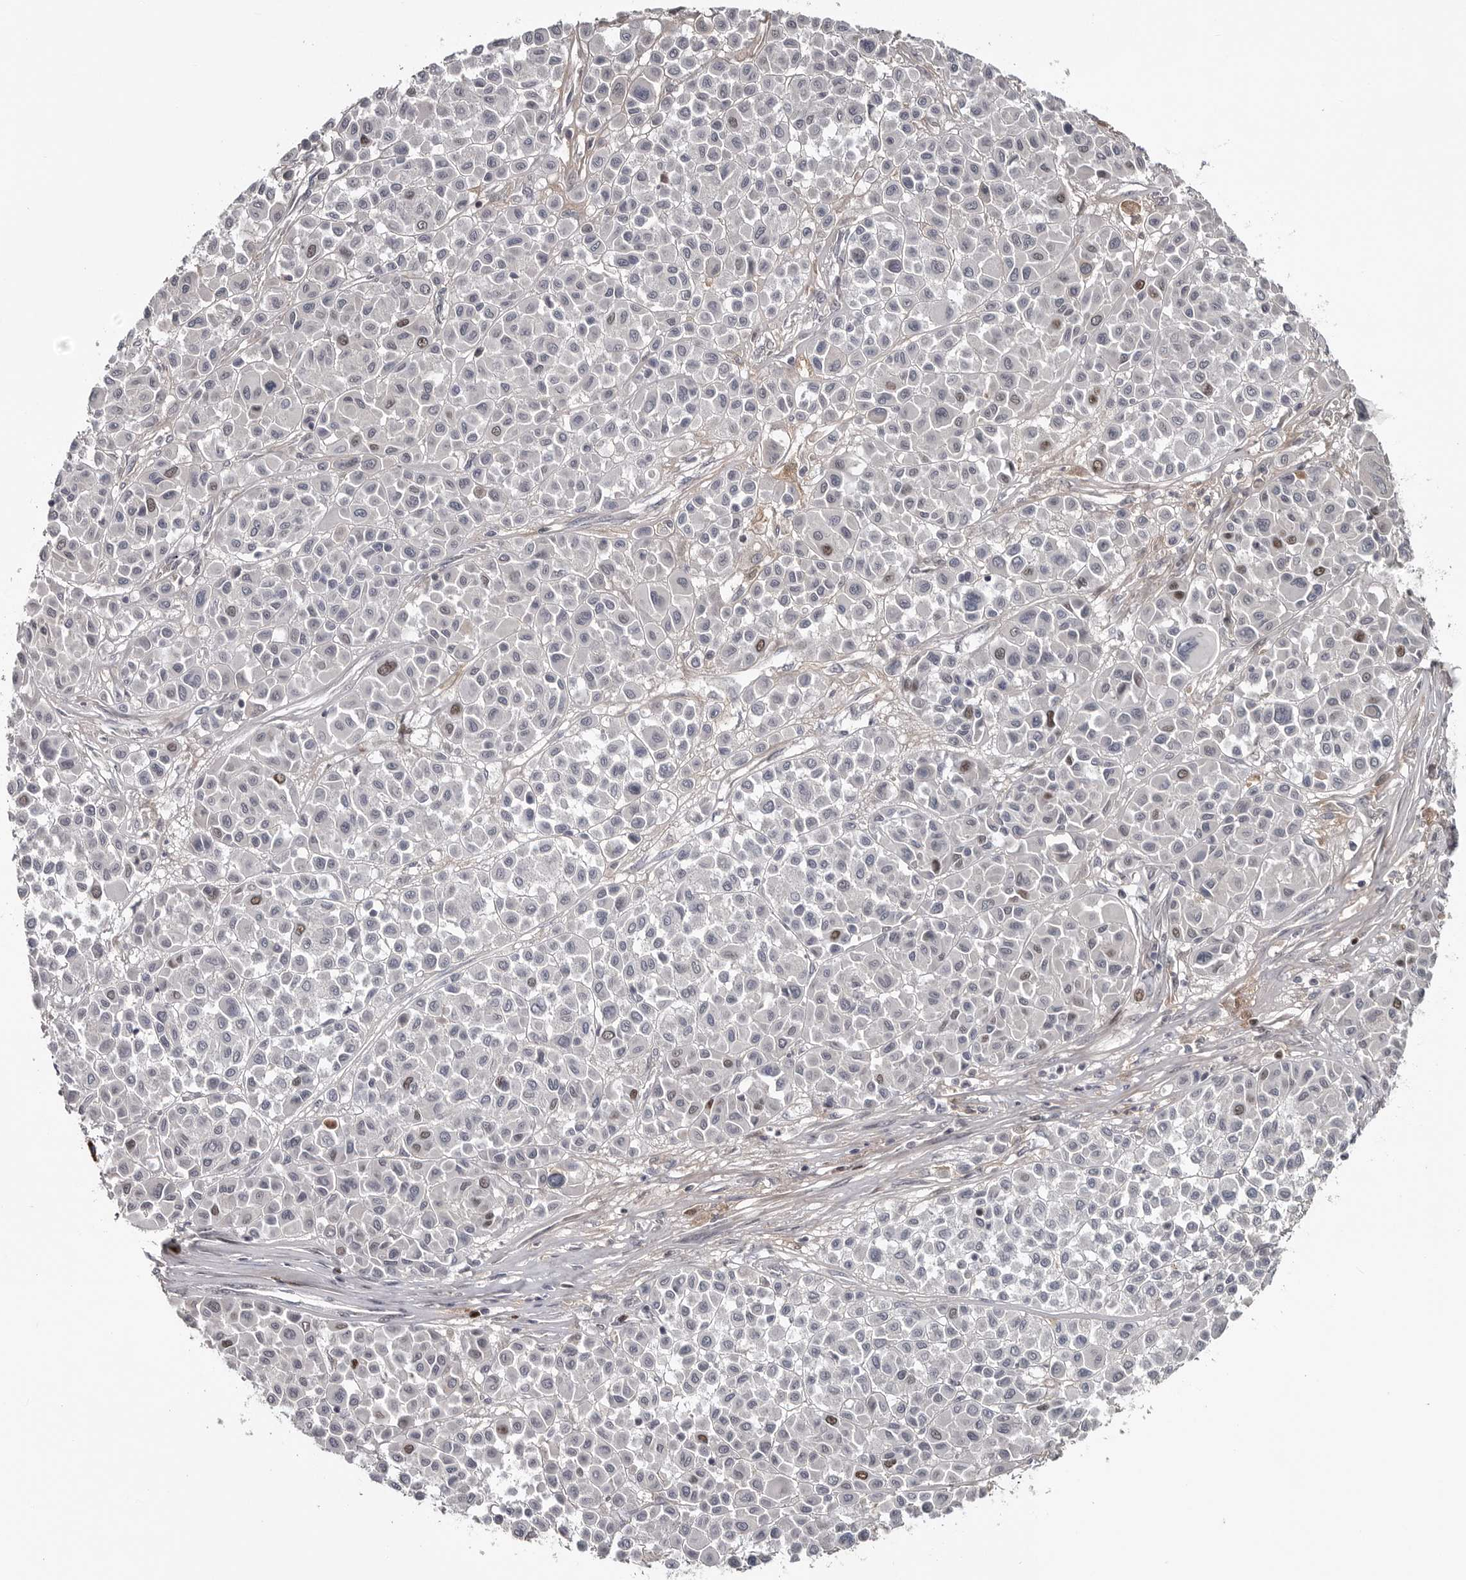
{"staining": {"intensity": "moderate", "quantity": "<25%", "location": "nuclear"}, "tissue": "melanoma", "cell_type": "Tumor cells", "image_type": "cancer", "snomed": [{"axis": "morphology", "description": "Malignant melanoma, Metastatic site"}, {"axis": "topography", "description": "Soft tissue"}], "caption": "Moderate nuclear expression for a protein is present in approximately <25% of tumor cells of melanoma using immunohistochemistry.", "gene": "ZNF277", "patient": {"sex": "male", "age": 41}}